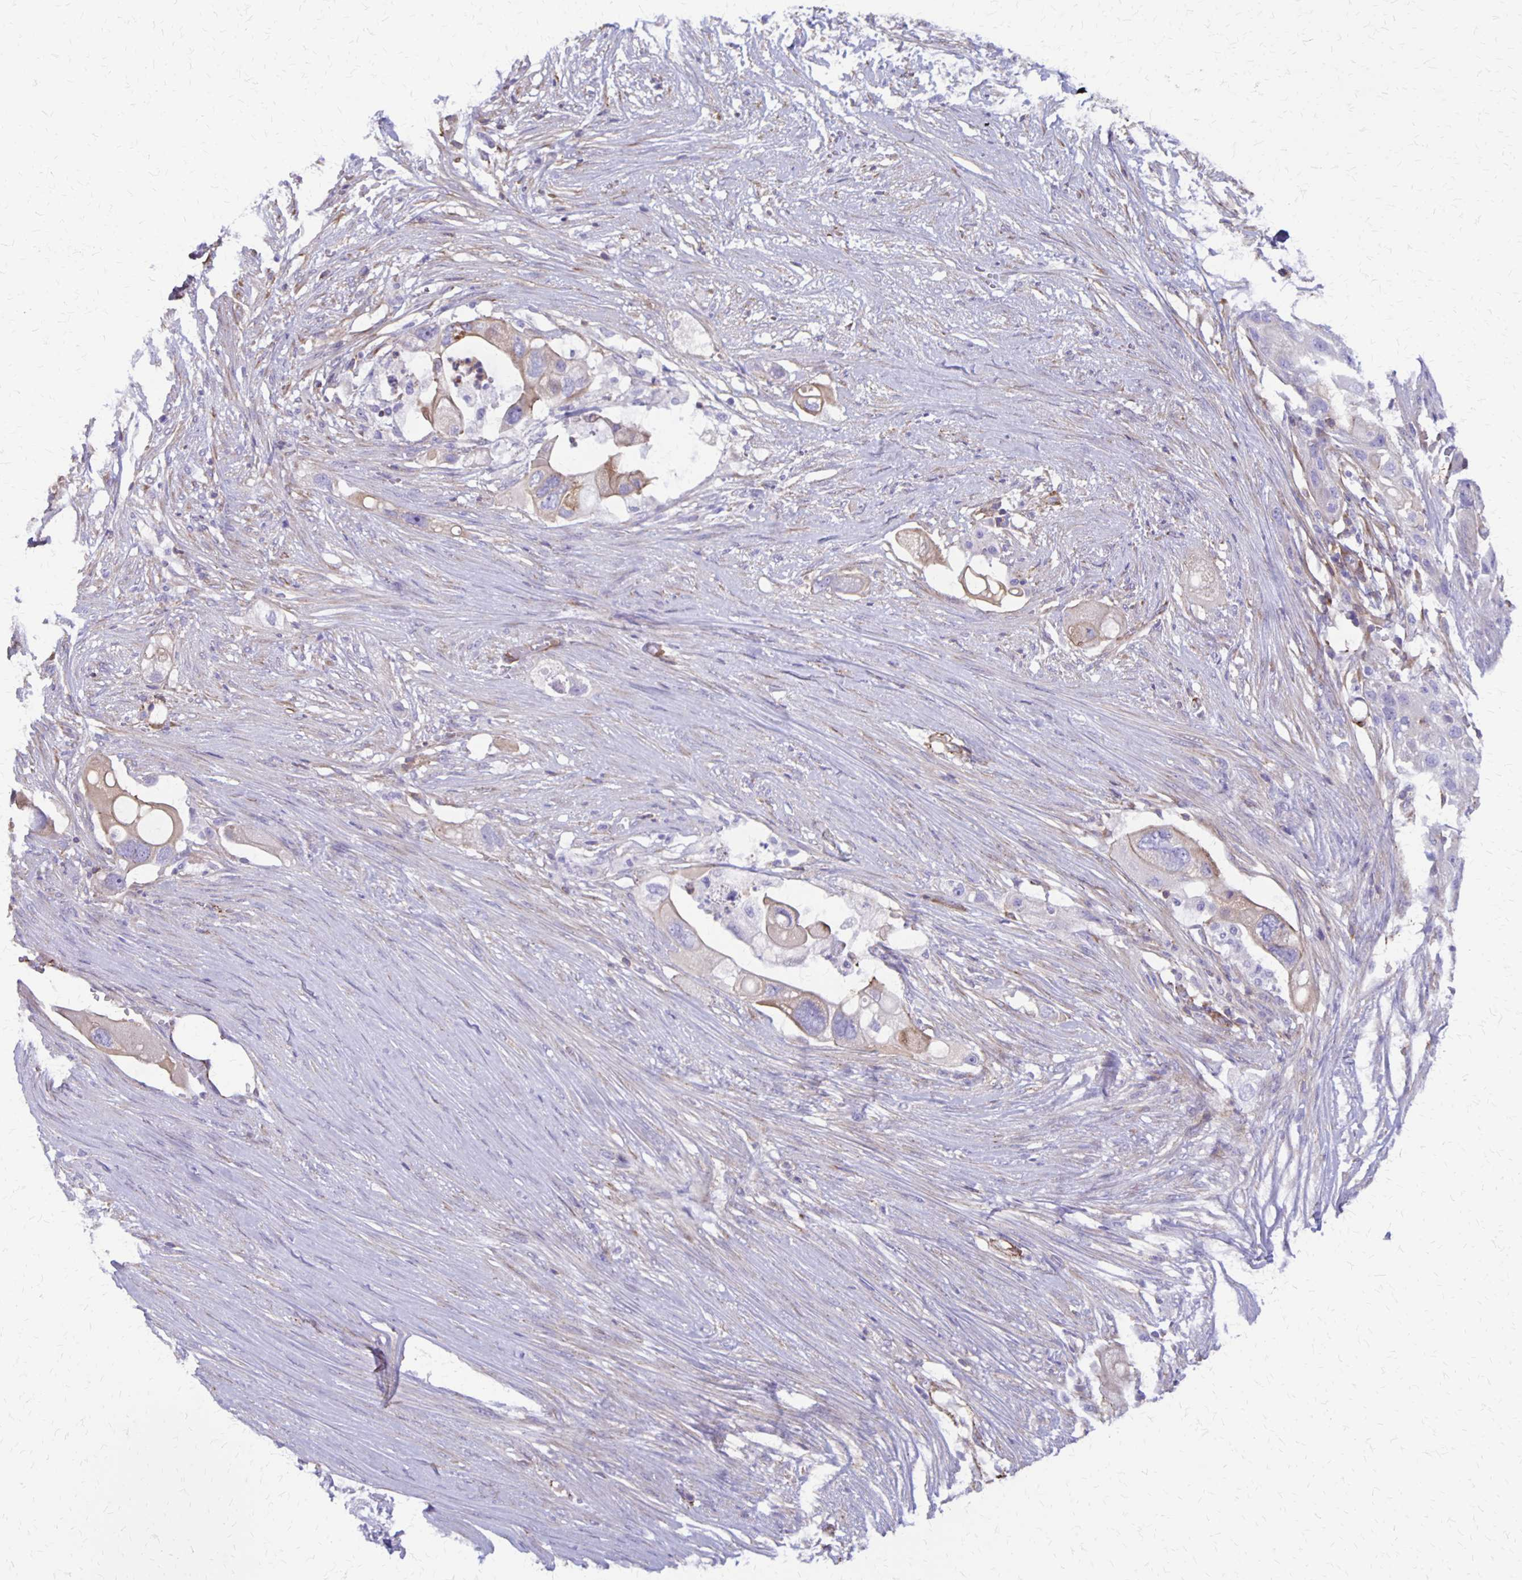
{"staining": {"intensity": "weak", "quantity": "25%-75%", "location": "cytoplasmic/membranous"}, "tissue": "pancreatic cancer", "cell_type": "Tumor cells", "image_type": "cancer", "snomed": [{"axis": "morphology", "description": "Adenocarcinoma, NOS"}, {"axis": "topography", "description": "Pancreas"}], "caption": "Protein staining by immunohistochemistry displays weak cytoplasmic/membranous expression in approximately 25%-75% of tumor cells in pancreatic cancer (adenocarcinoma). (DAB = brown stain, brightfield microscopy at high magnification).", "gene": "SEPTIN5", "patient": {"sex": "female", "age": 72}}